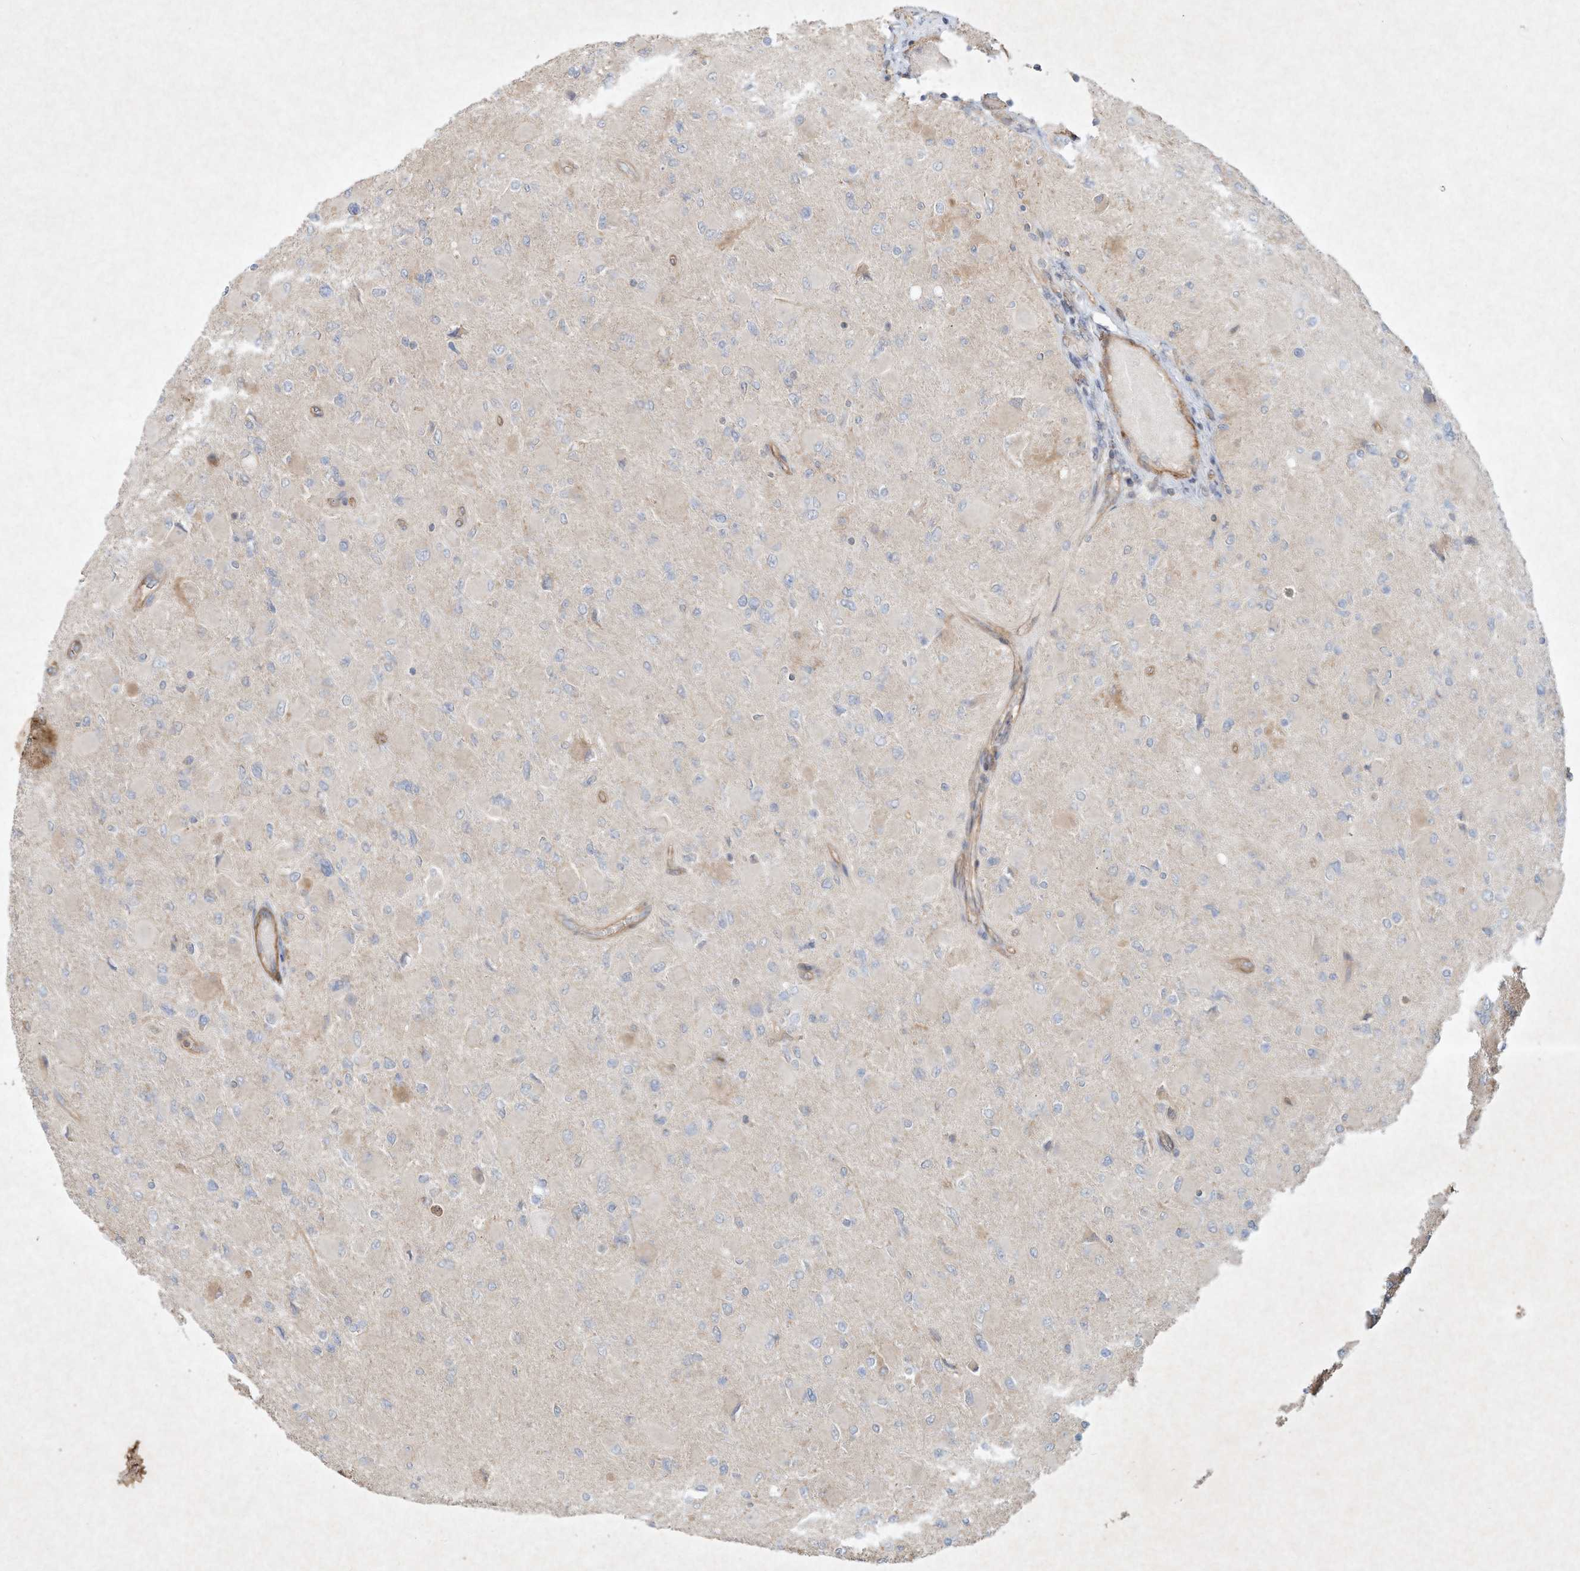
{"staining": {"intensity": "negative", "quantity": "none", "location": "none"}, "tissue": "glioma", "cell_type": "Tumor cells", "image_type": "cancer", "snomed": [{"axis": "morphology", "description": "Glioma, malignant, High grade"}, {"axis": "topography", "description": "Cerebral cortex"}], "caption": "The micrograph demonstrates no significant expression in tumor cells of glioma. (IHC, brightfield microscopy, high magnification).", "gene": "HTR5A", "patient": {"sex": "female", "age": 36}}